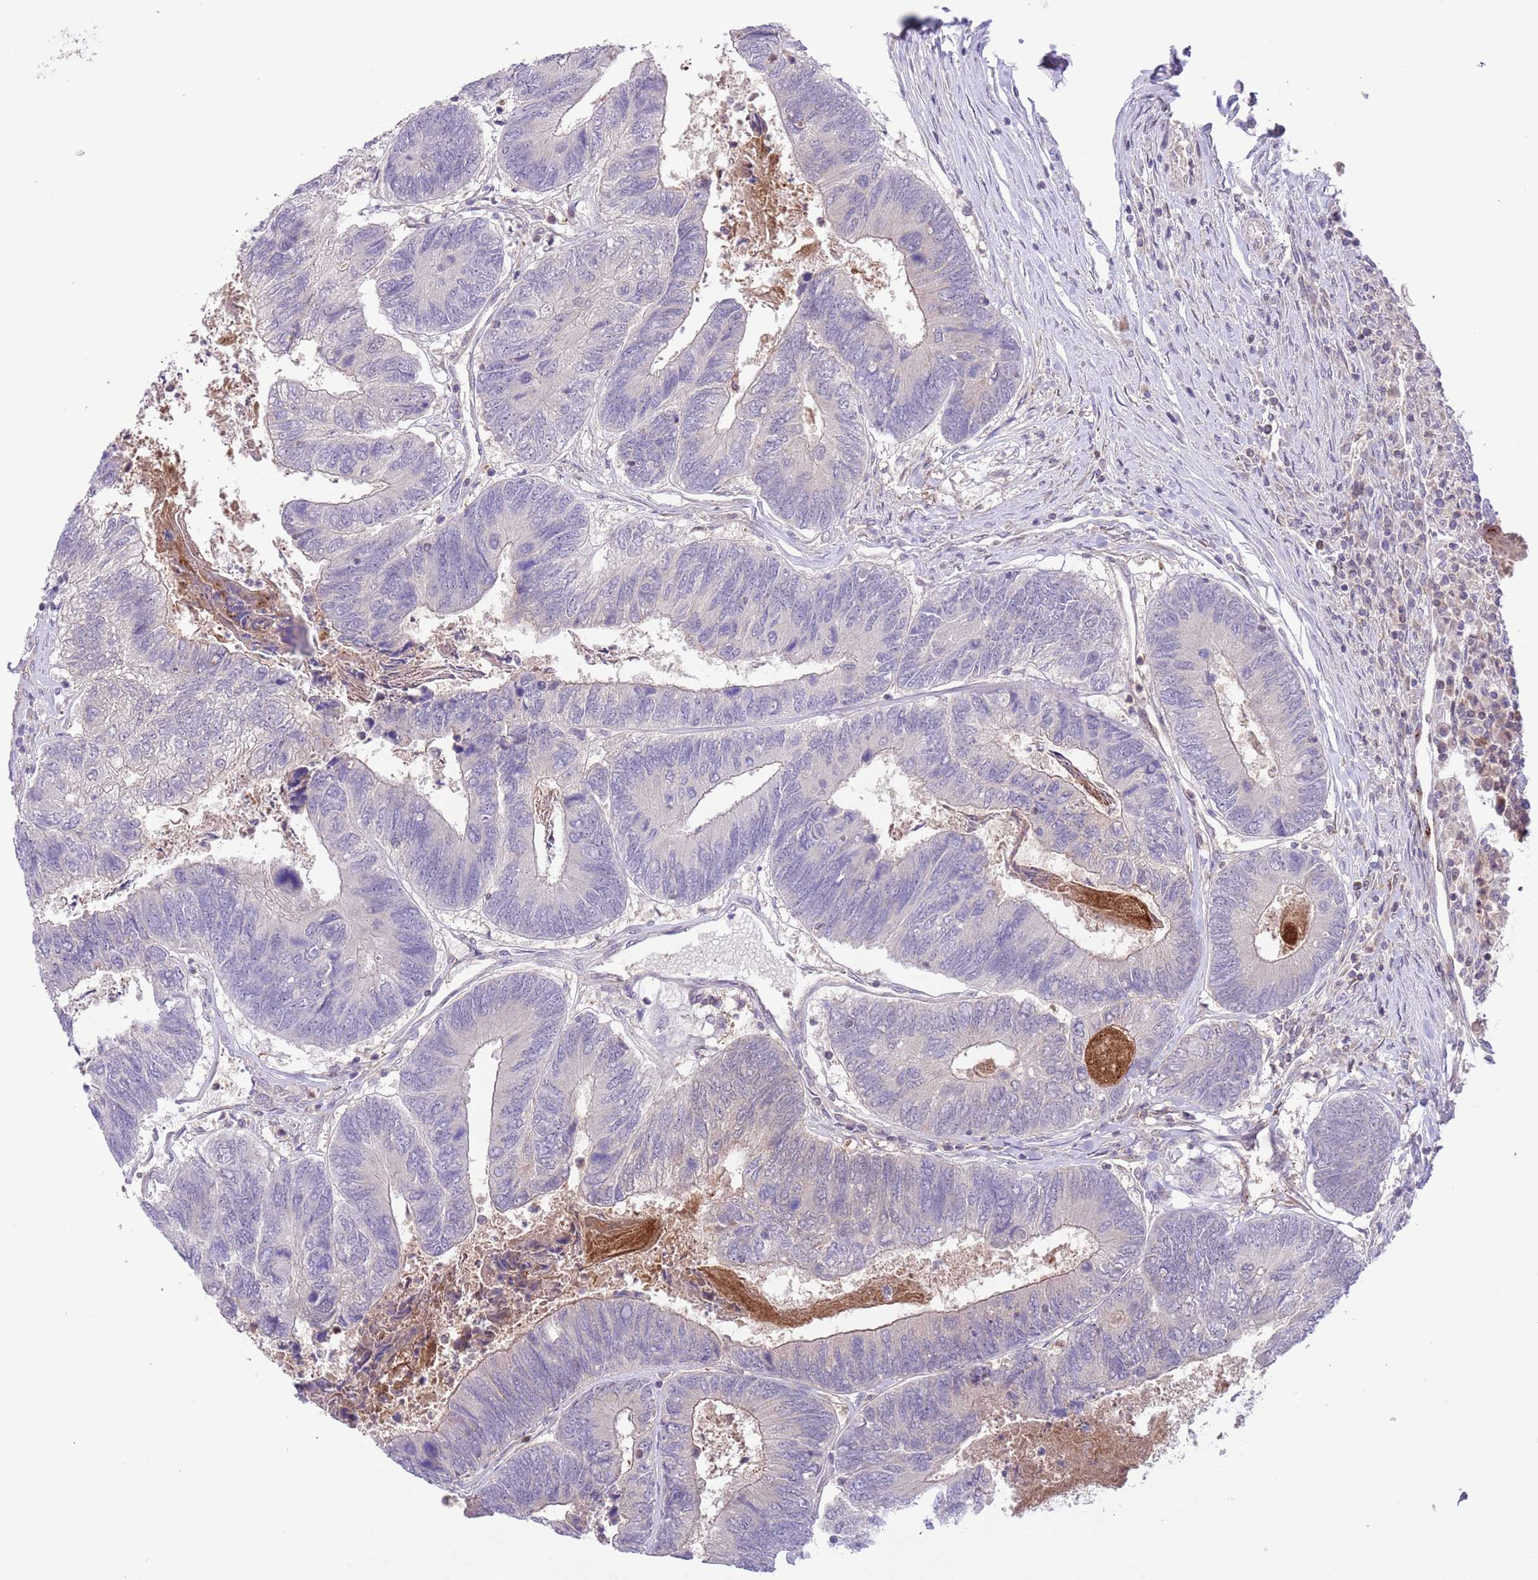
{"staining": {"intensity": "negative", "quantity": "none", "location": "none"}, "tissue": "colorectal cancer", "cell_type": "Tumor cells", "image_type": "cancer", "snomed": [{"axis": "morphology", "description": "Adenocarcinoma, NOS"}, {"axis": "topography", "description": "Colon"}], "caption": "A high-resolution micrograph shows IHC staining of adenocarcinoma (colorectal), which reveals no significant expression in tumor cells.", "gene": "HDHD2", "patient": {"sex": "female", "age": 67}}